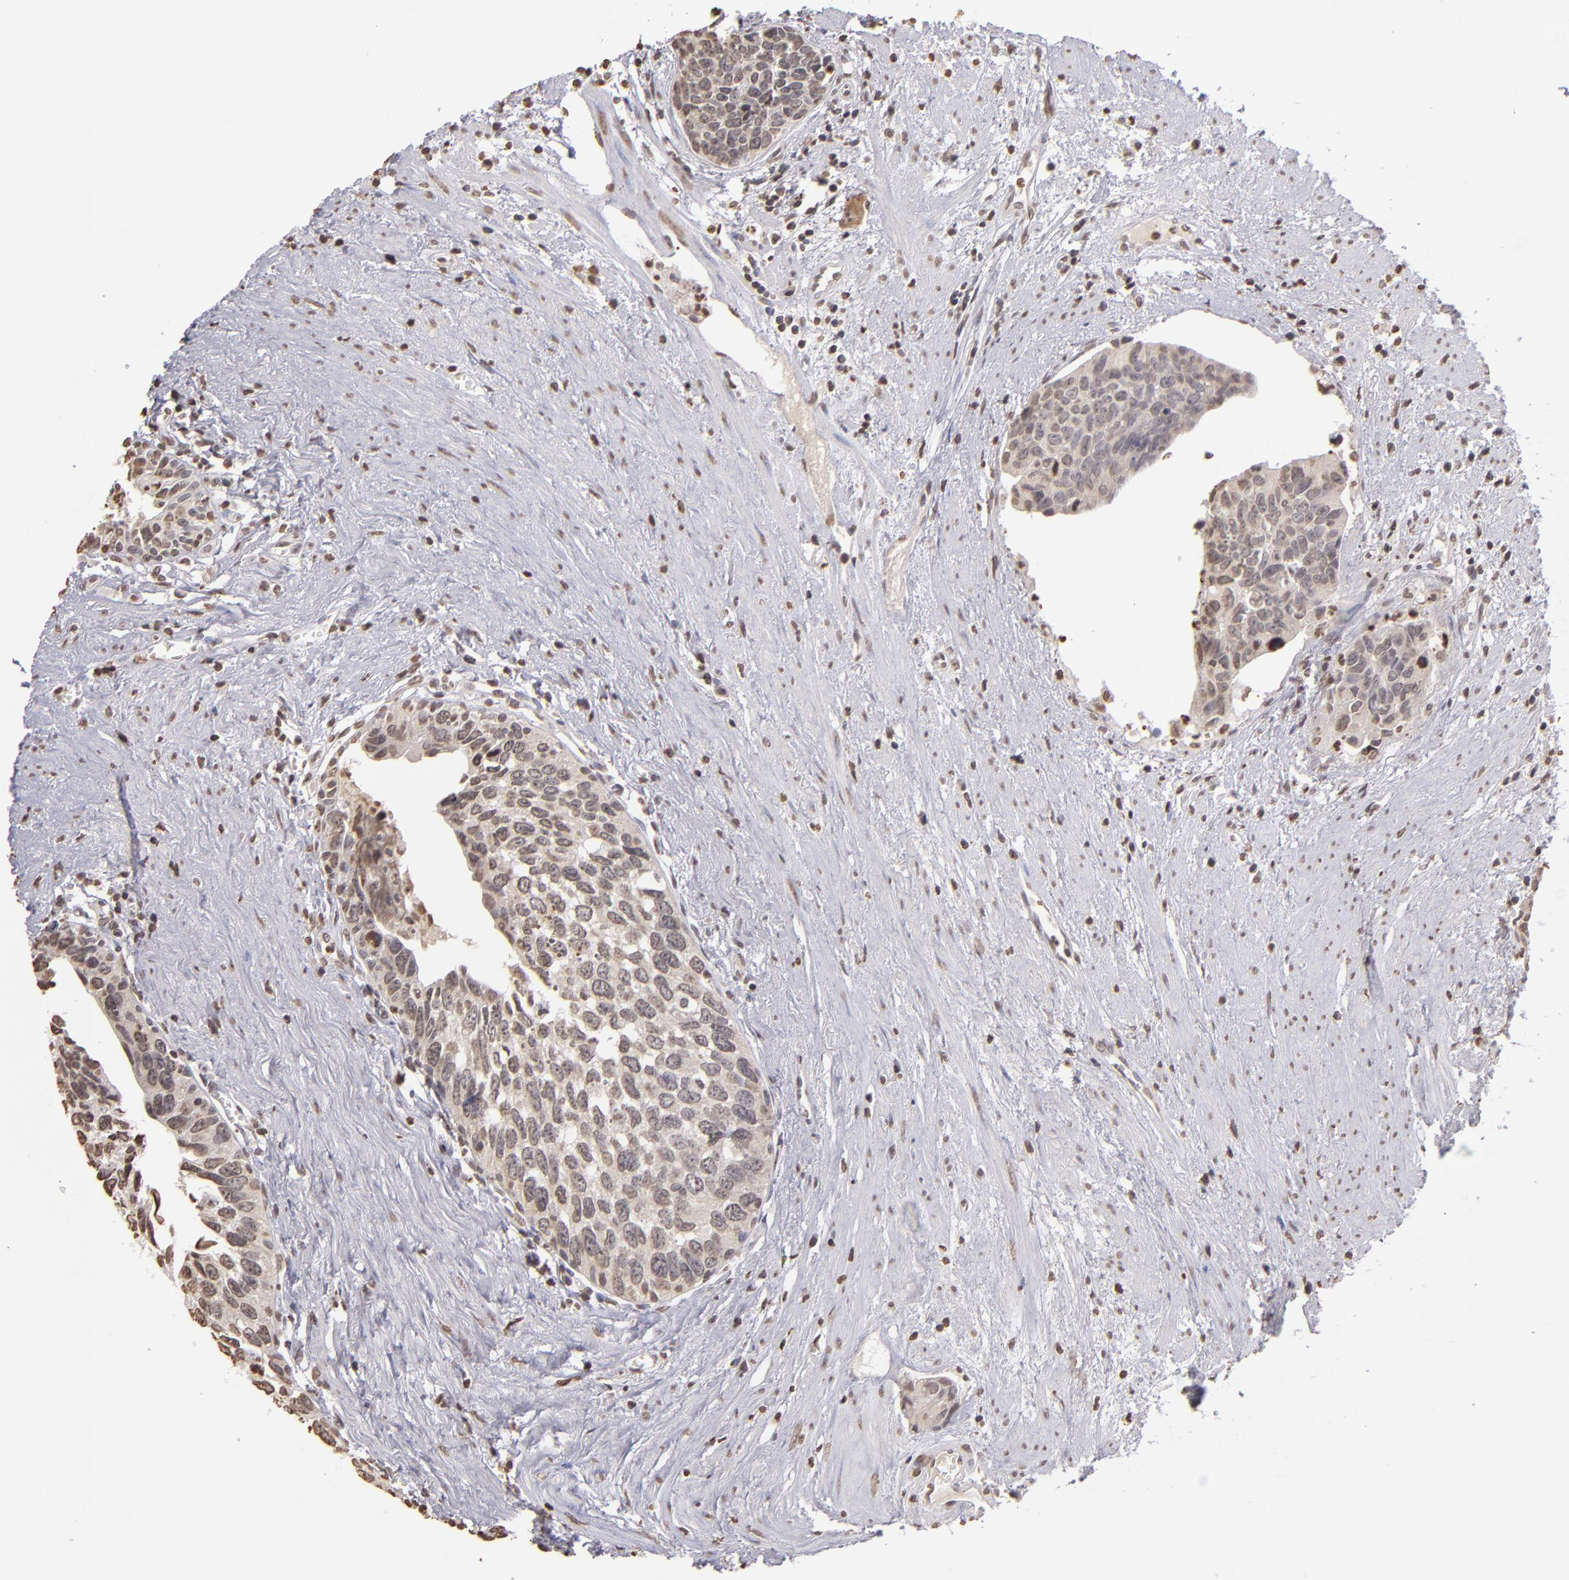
{"staining": {"intensity": "weak", "quantity": "25%-75%", "location": "nuclear"}, "tissue": "urothelial cancer", "cell_type": "Tumor cells", "image_type": "cancer", "snomed": [{"axis": "morphology", "description": "Urothelial carcinoma, High grade"}, {"axis": "topography", "description": "Urinary bladder"}], "caption": "About 25%-75% of tumor cells in urothelial cancer reveal weak nuclear protein expression as visualized by brown immunohistochemical staining.", "gene": "LBX1", "patient": {"sex": "male", "age": 81}}